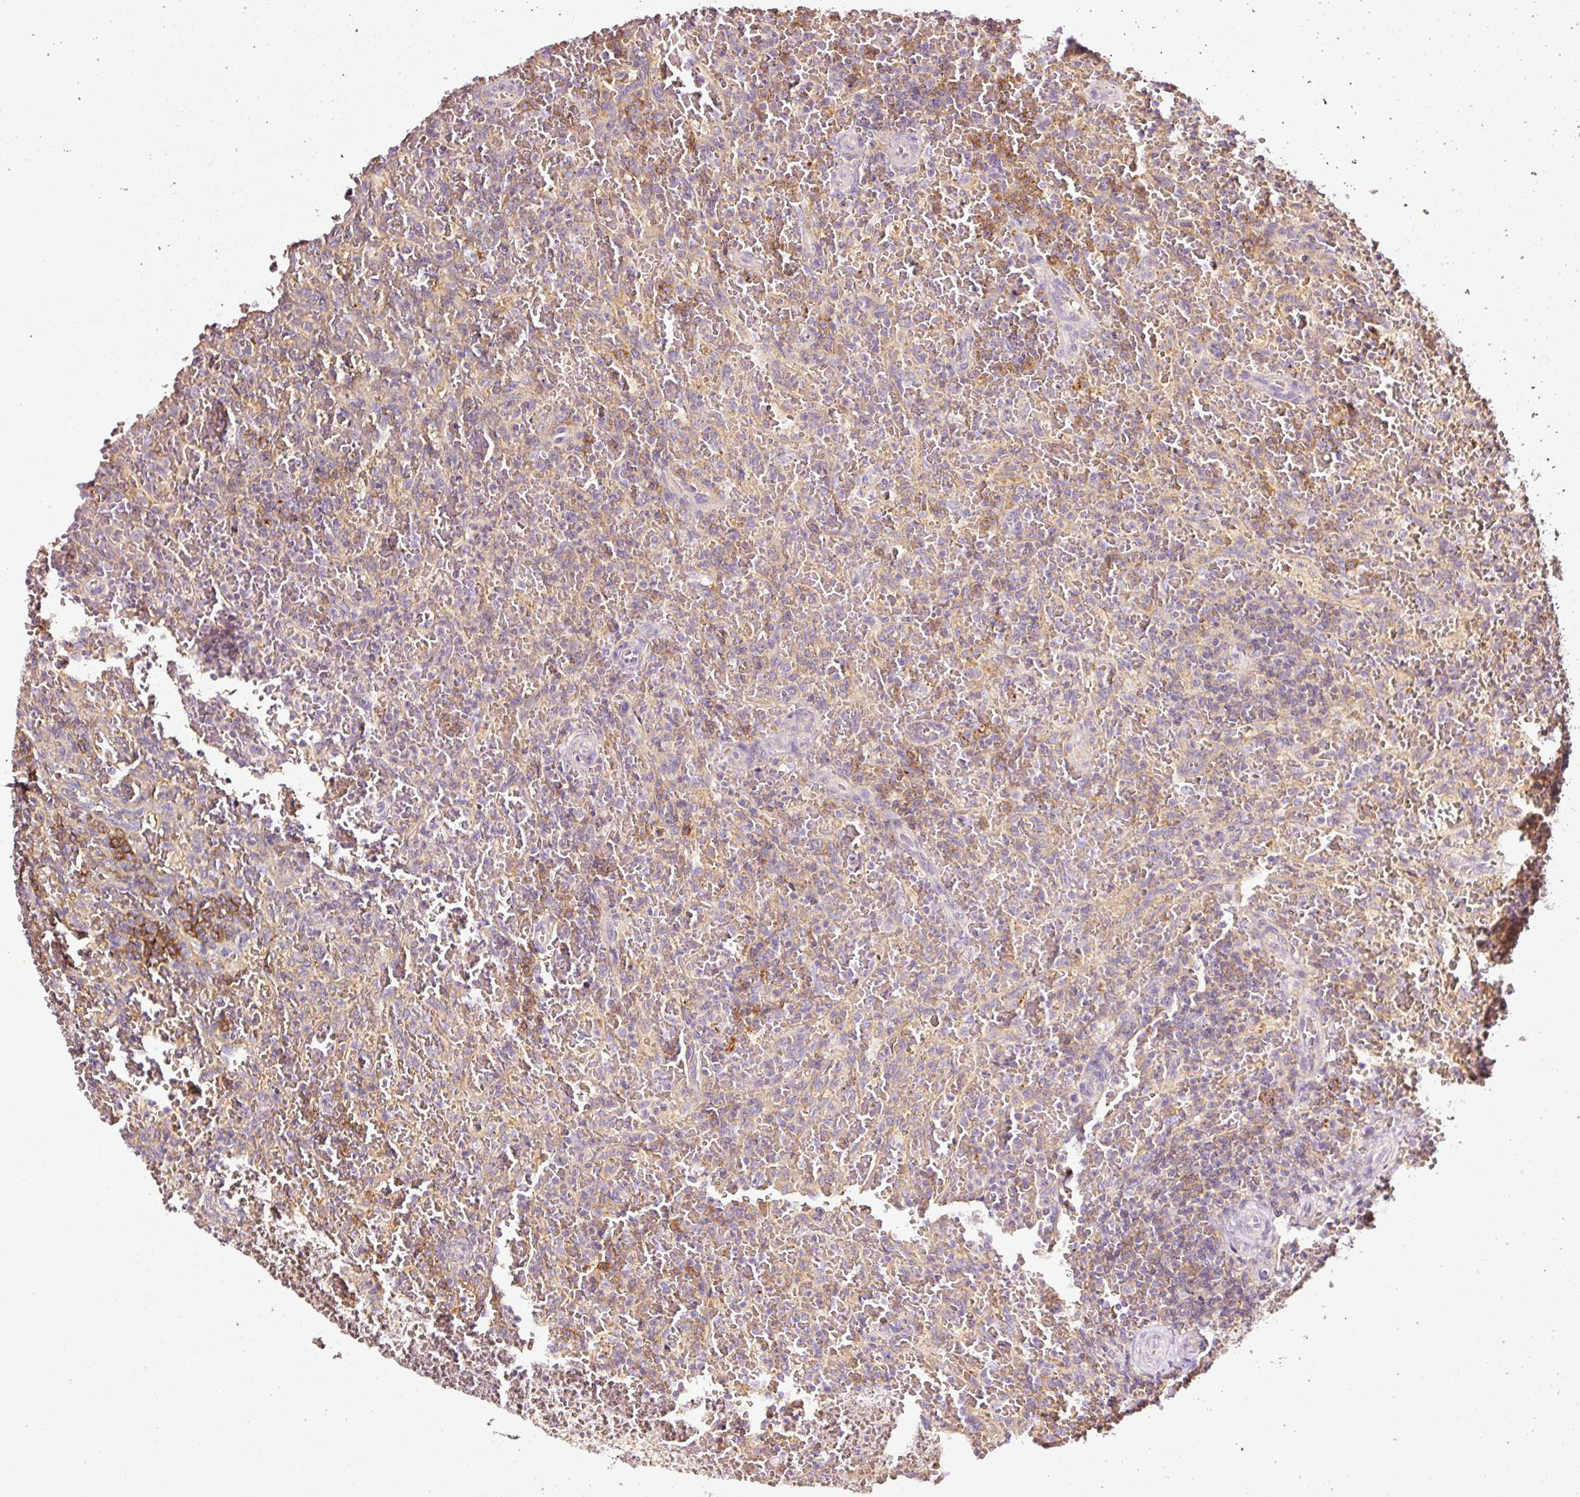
{"staining": {"intensity": "negative", "quantity": "none", "location": "none"}, "tissue": "lymphoma", "cell_type": "Tumor cells", "image_type": "cancer", "snomed": [{"axis": "morphology", "description": "Malignant lymphoma, non-Hodgkin's type, Low grade"}, {"axis": "topography", "description": "Spleen"}], "caption": "Protein analysis of lymphoma displays no significant positivity in tumor cells.", "gene": "CD47", "patient": {"sex": "female", "age": 64}}